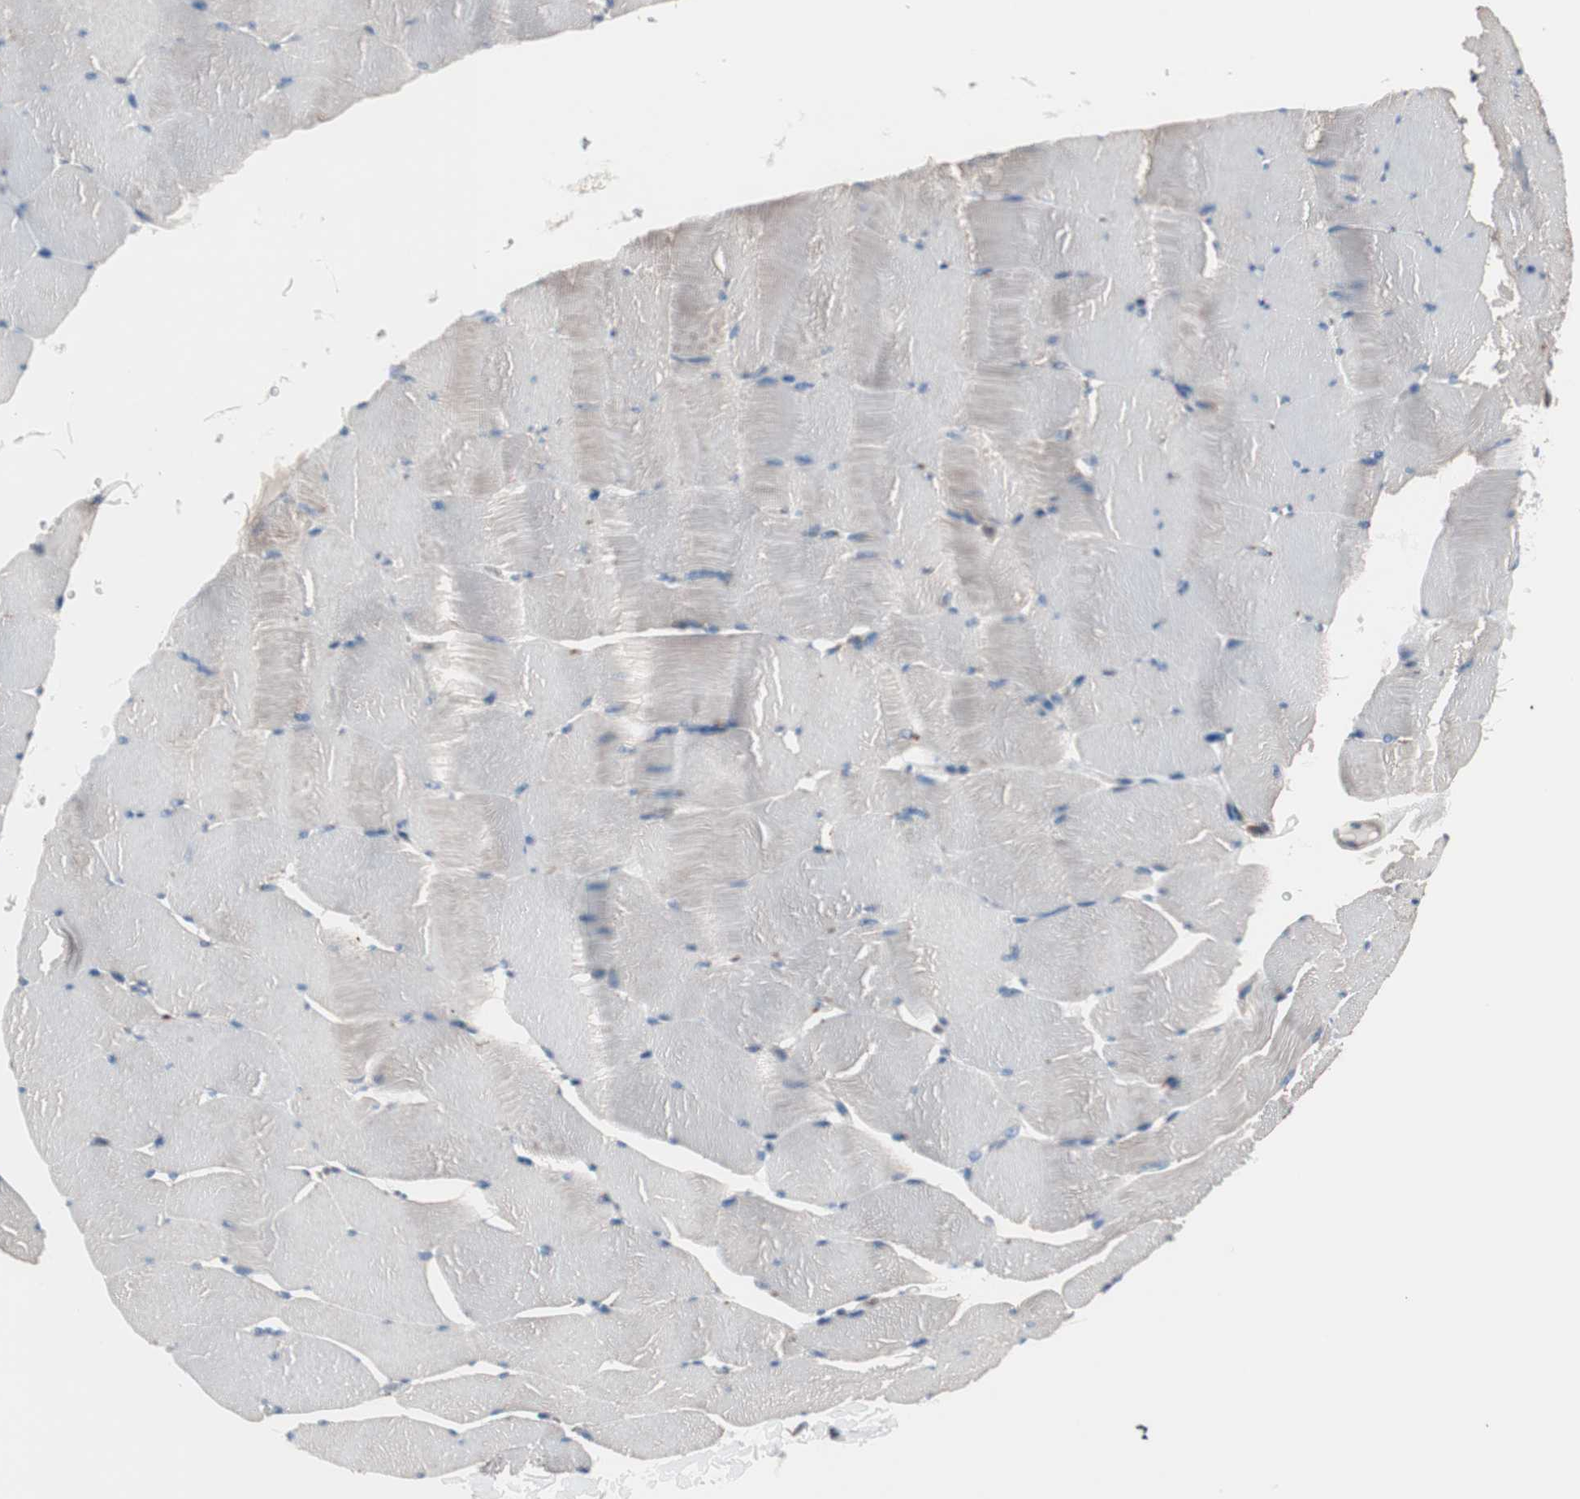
{"staining": {"intensity": "weak", "quantity": "25%-75%", "location": "cytoplasmic/membranous"}, "tissue": "skeletal muscle", "cell_type": "Myocytes", "image_type": "normal", "snomed": [{"axis": "morphology", "description": "Normal tissue, NOS"}, {"axis": "topography", "description": "Skeletal muscle"}], "caption": "Protein expression by IHC reveals weak cytoplasmic/membranous staining in approximately 25%-75% of myocytes in normal skeletal muscle.", "gene": "ATG7", "patient": {"sex": "male", "age": 62}}